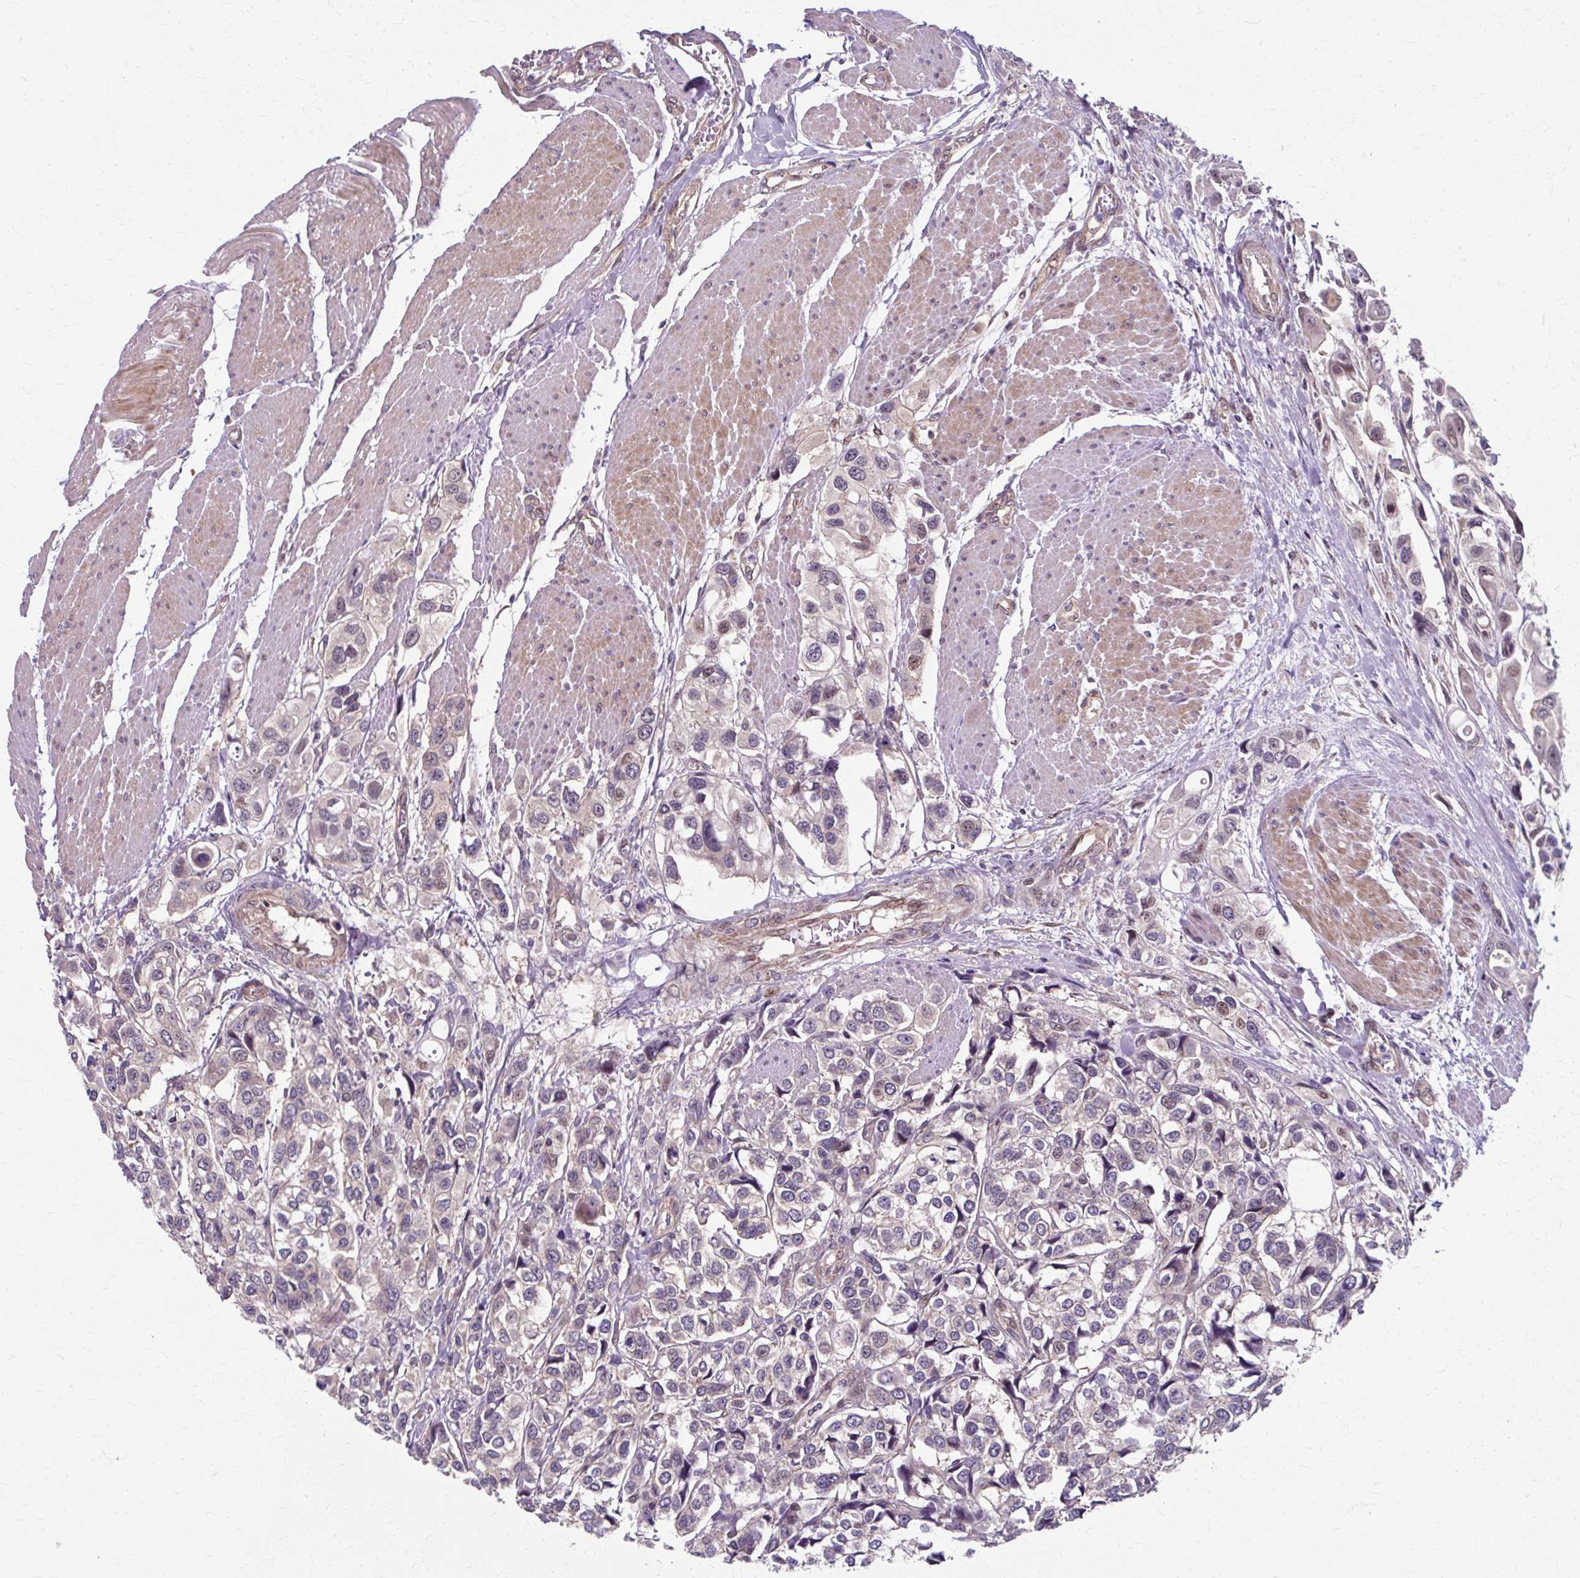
{"staining": {"intensity": "weak", "quantity": "<25%", "location": "nuclear"}, "tissue": "urothelial cancer", "cell_type": "Tumor cells", "image_type": "cancer", "snomed": [{"axis": "morphology", "description": "Urothelial carcinoma, High grade"}, {"axis": "topography", "description": "Urinary bladder"}], "caption": "Urothelial cancer stained for a protein using IHC displays no positivity tumor cells.", "gene": "ZNF555", "patient": {"sex": "male", "age": 67}}